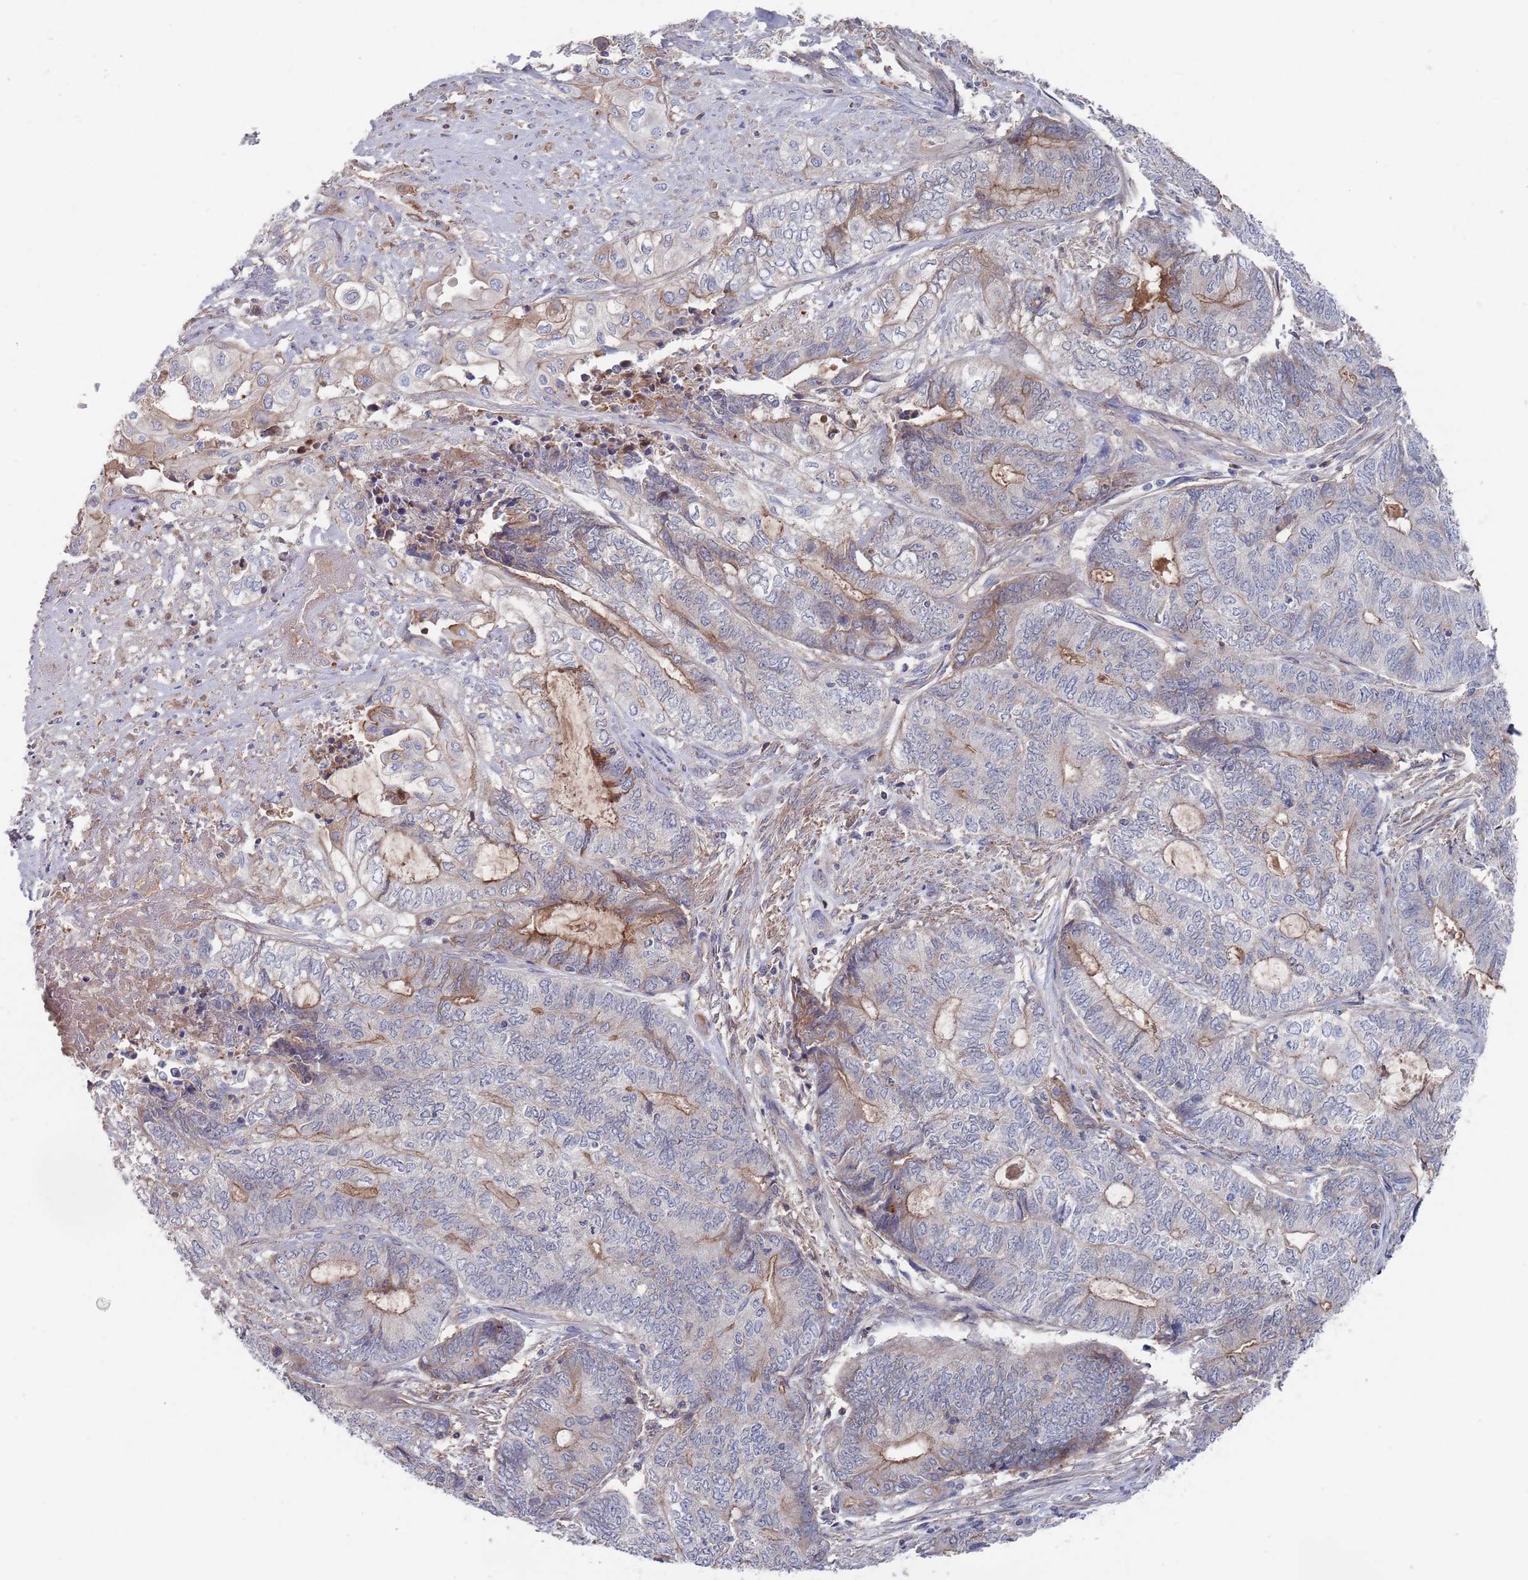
{"staining": {"intensity": "negative", "quantity": "none", "location": "none"}, "tissue": "endometrial cancer", "cell_type": "Tumor cells", "image_type": "cancer", "snomed": [{"axis": "morphology", "description": "Adenocarcinoma, NOS"}, {"axis": "topography", "description": "Uterus"}, {"axis": "topography", "description": "Endometrium"}], "caption": "This is an immunohistochemistry (IHC) image of human endometrial cancer. There is no expression in tumor cells.", "gene": "PLEKHA4", "patient": {"sex": "female", "age": 70}}